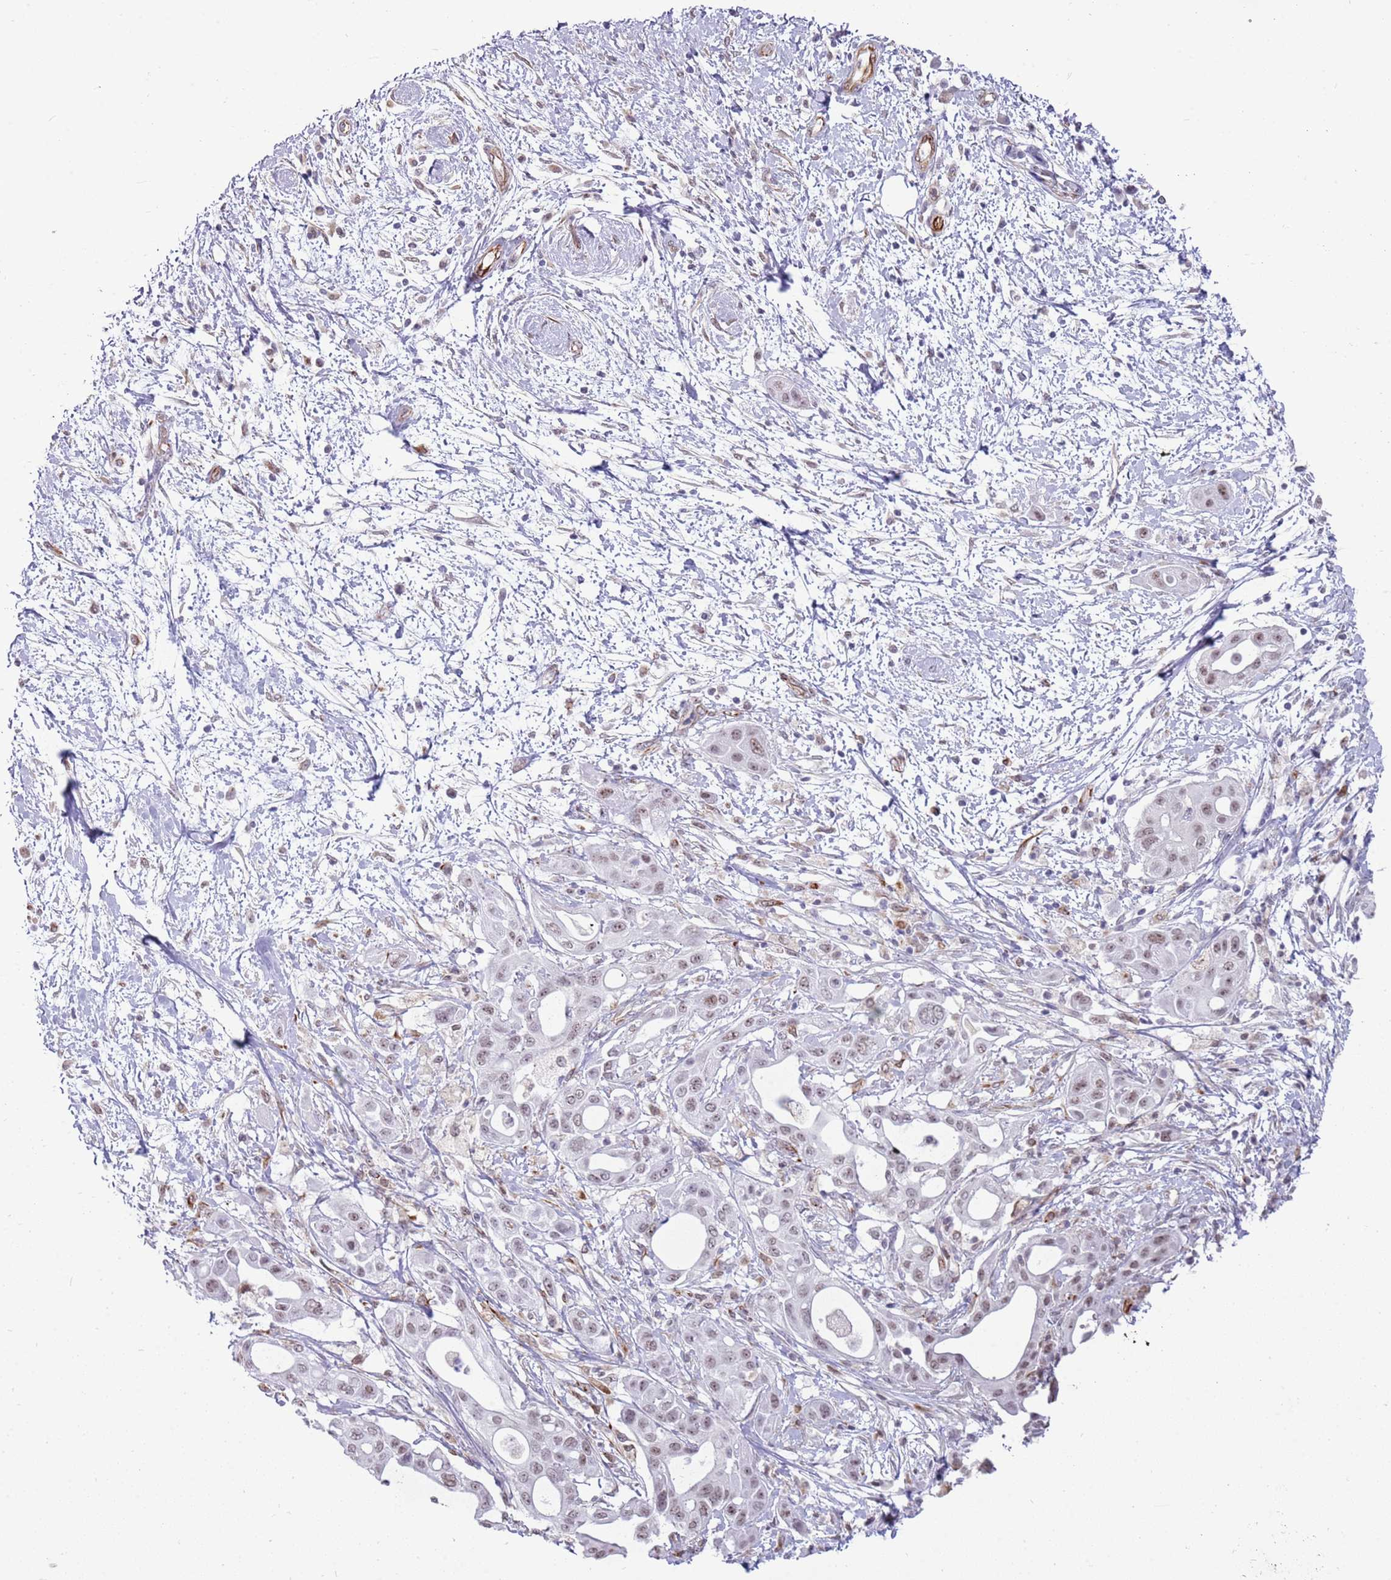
{"staining": {"intensity": "weak", "quantity": "<25%", "location": "nuclear"}, "tissue": "pancreatic cancer", "cell_type": "Tumor cells", "image_type": "cancer", "snomed": [{"axis": "morphology", "description": "Adenocarcinoma, NOS"}, {"axis": "topography", "description": "Pancreas"}], "caption": "Immunohistochemistry of human adenocarcinoma (pancreatic) displays no staining in tumor cells.", "gene": "NBPF3", "patient": {"sex": "male", "age": 68}}